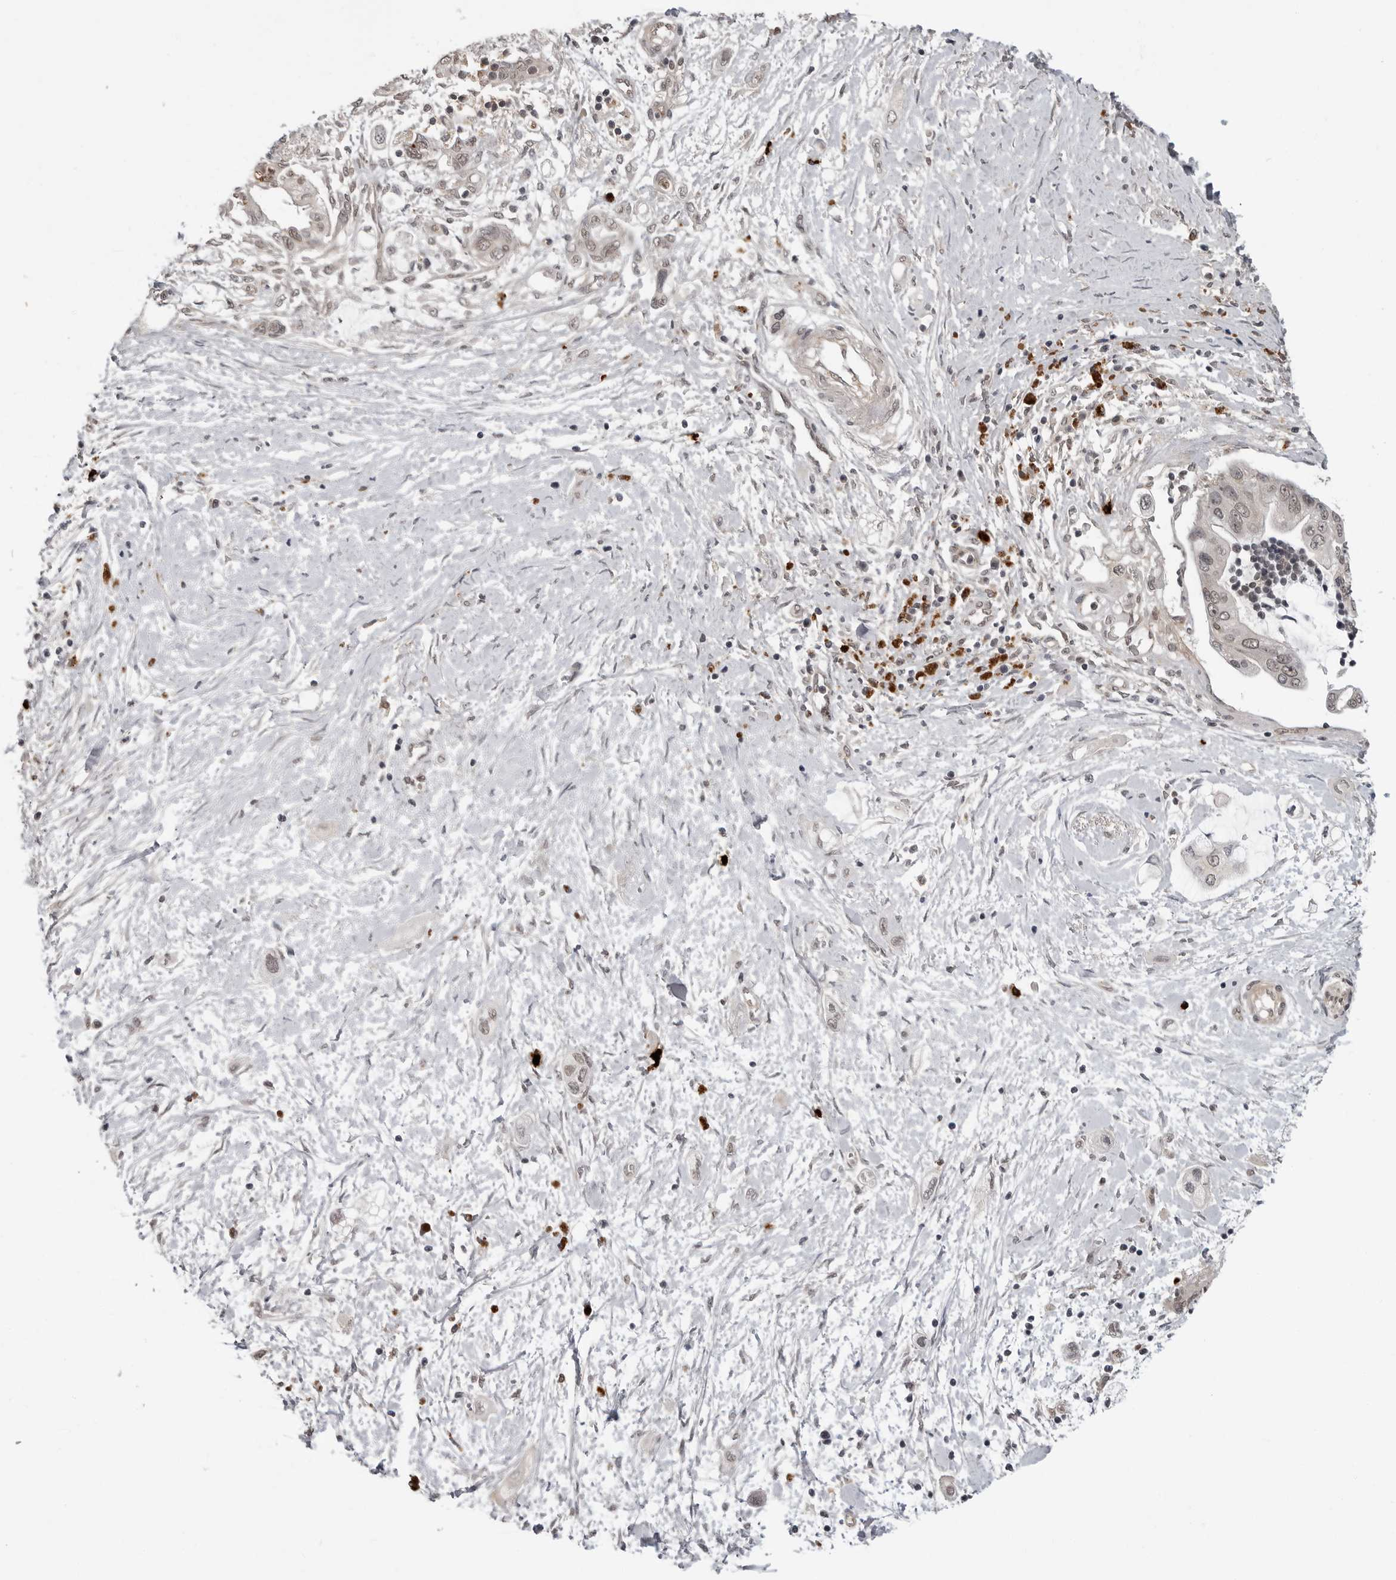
{"staining": {"intensity": "weak", "quantity": "25%-75%", "location": "nuclear"}, "tissue": "pancreatic cancer", "cell_type": "Tumor cells", "image_type": "cancer", "snomed": [{"axis": "morphology", "description": "Adenocarcinoma, NOS"}, {"axis": "topography", "description": "Pancreas"}], "caption": "Adenocarcinoma (pancreatic) stained with a protein marker shows weak staining in tumor cells.", "gene": "IL24", "patient": {"sex": "male", "age": 59}}